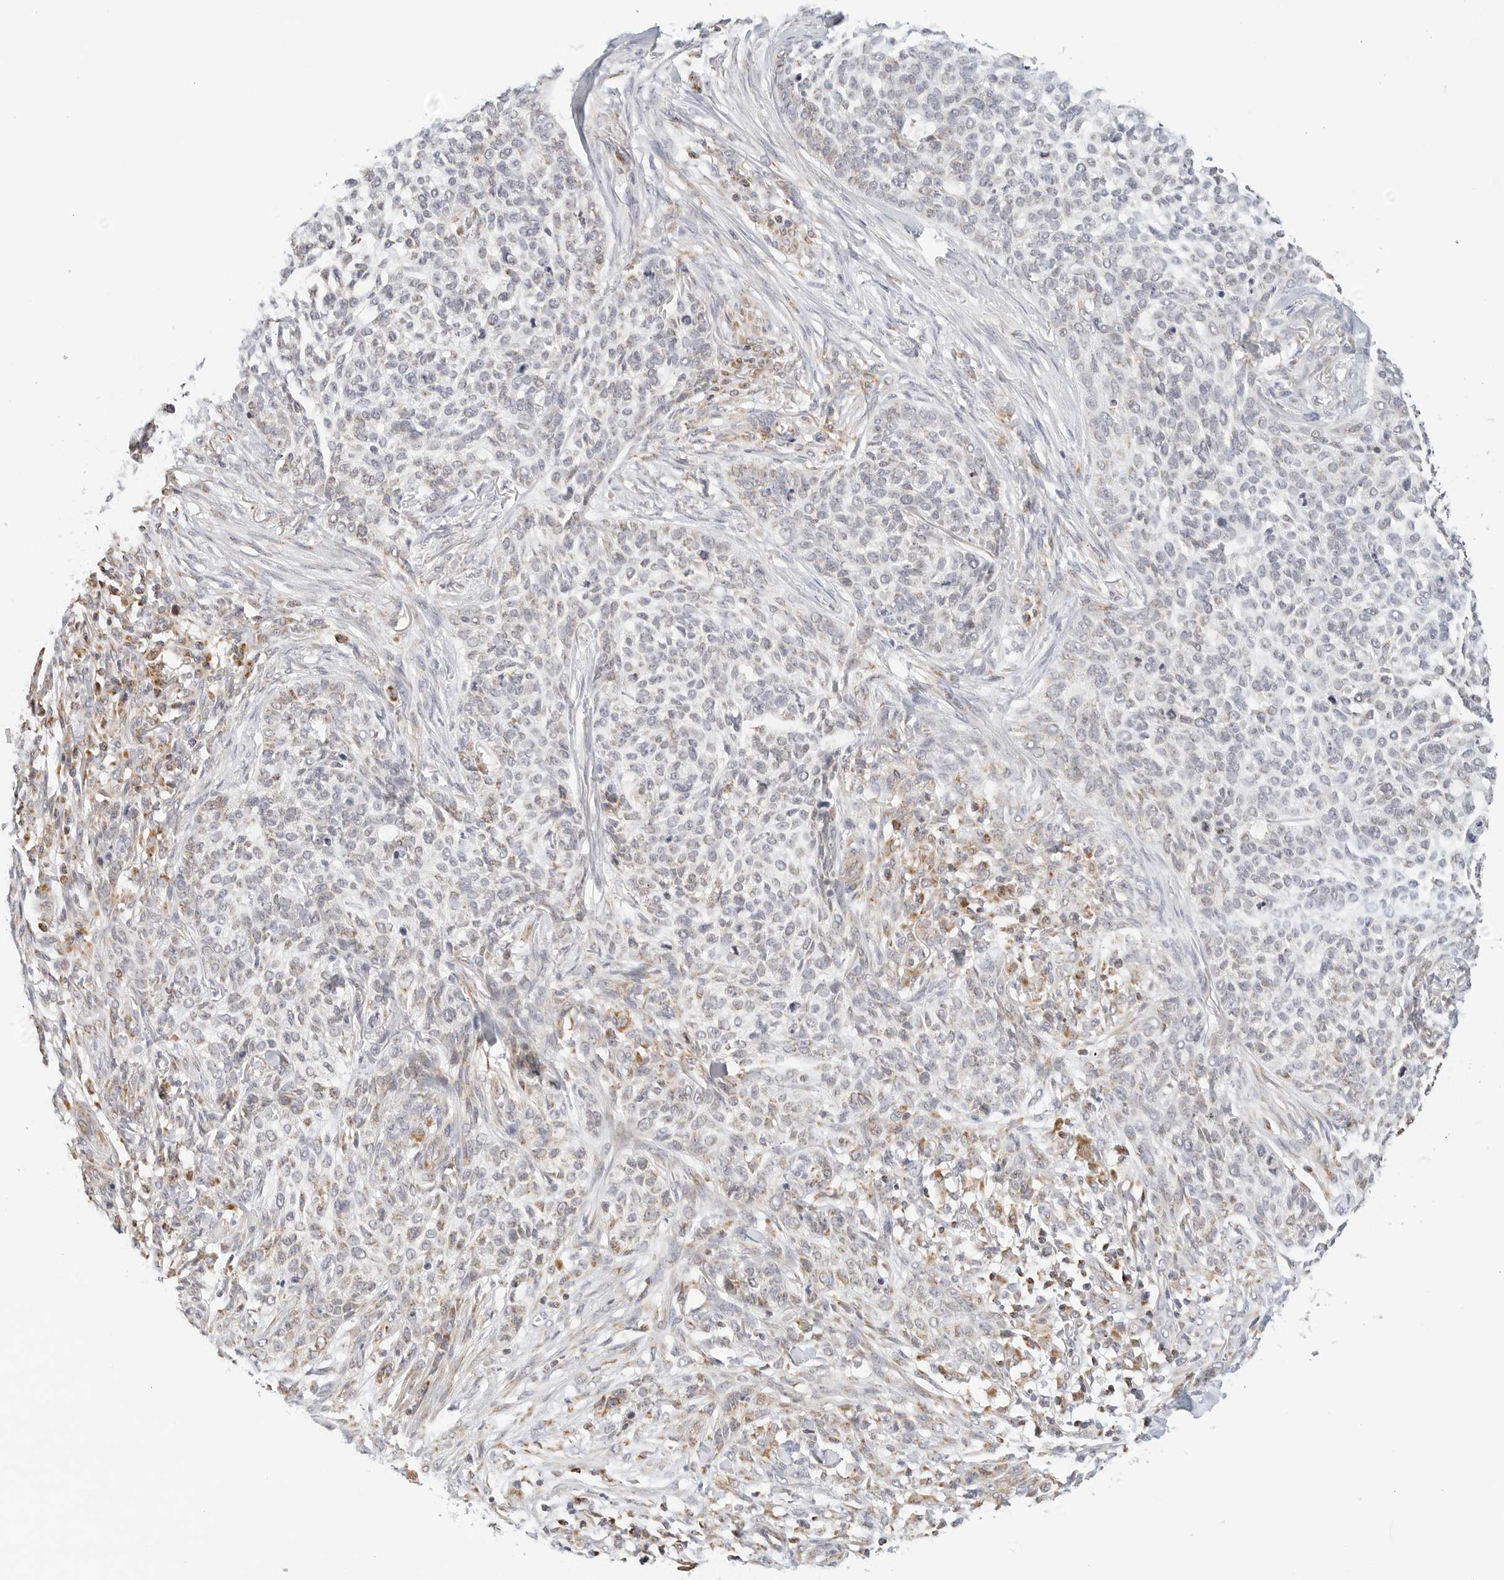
{"staining": {"intensity": "weak", "quantity": "<25%", "location": "cytoplasmic/membranous"}, "tissue": "skin cancer", "cell_type": "Tumor cells", "image_type": "cancer", "snomed": [{"axis": "morphology", "description": "Basal cell carcinoma"}, {"axis": "topography", "description": "Skin"}], "caption": "Skin cancer stained for a protein using immunohistochemistry demonstrates no expression tumor cells.", "gene": "ATL1", "patient": {"sex": "female", "age": 64}}